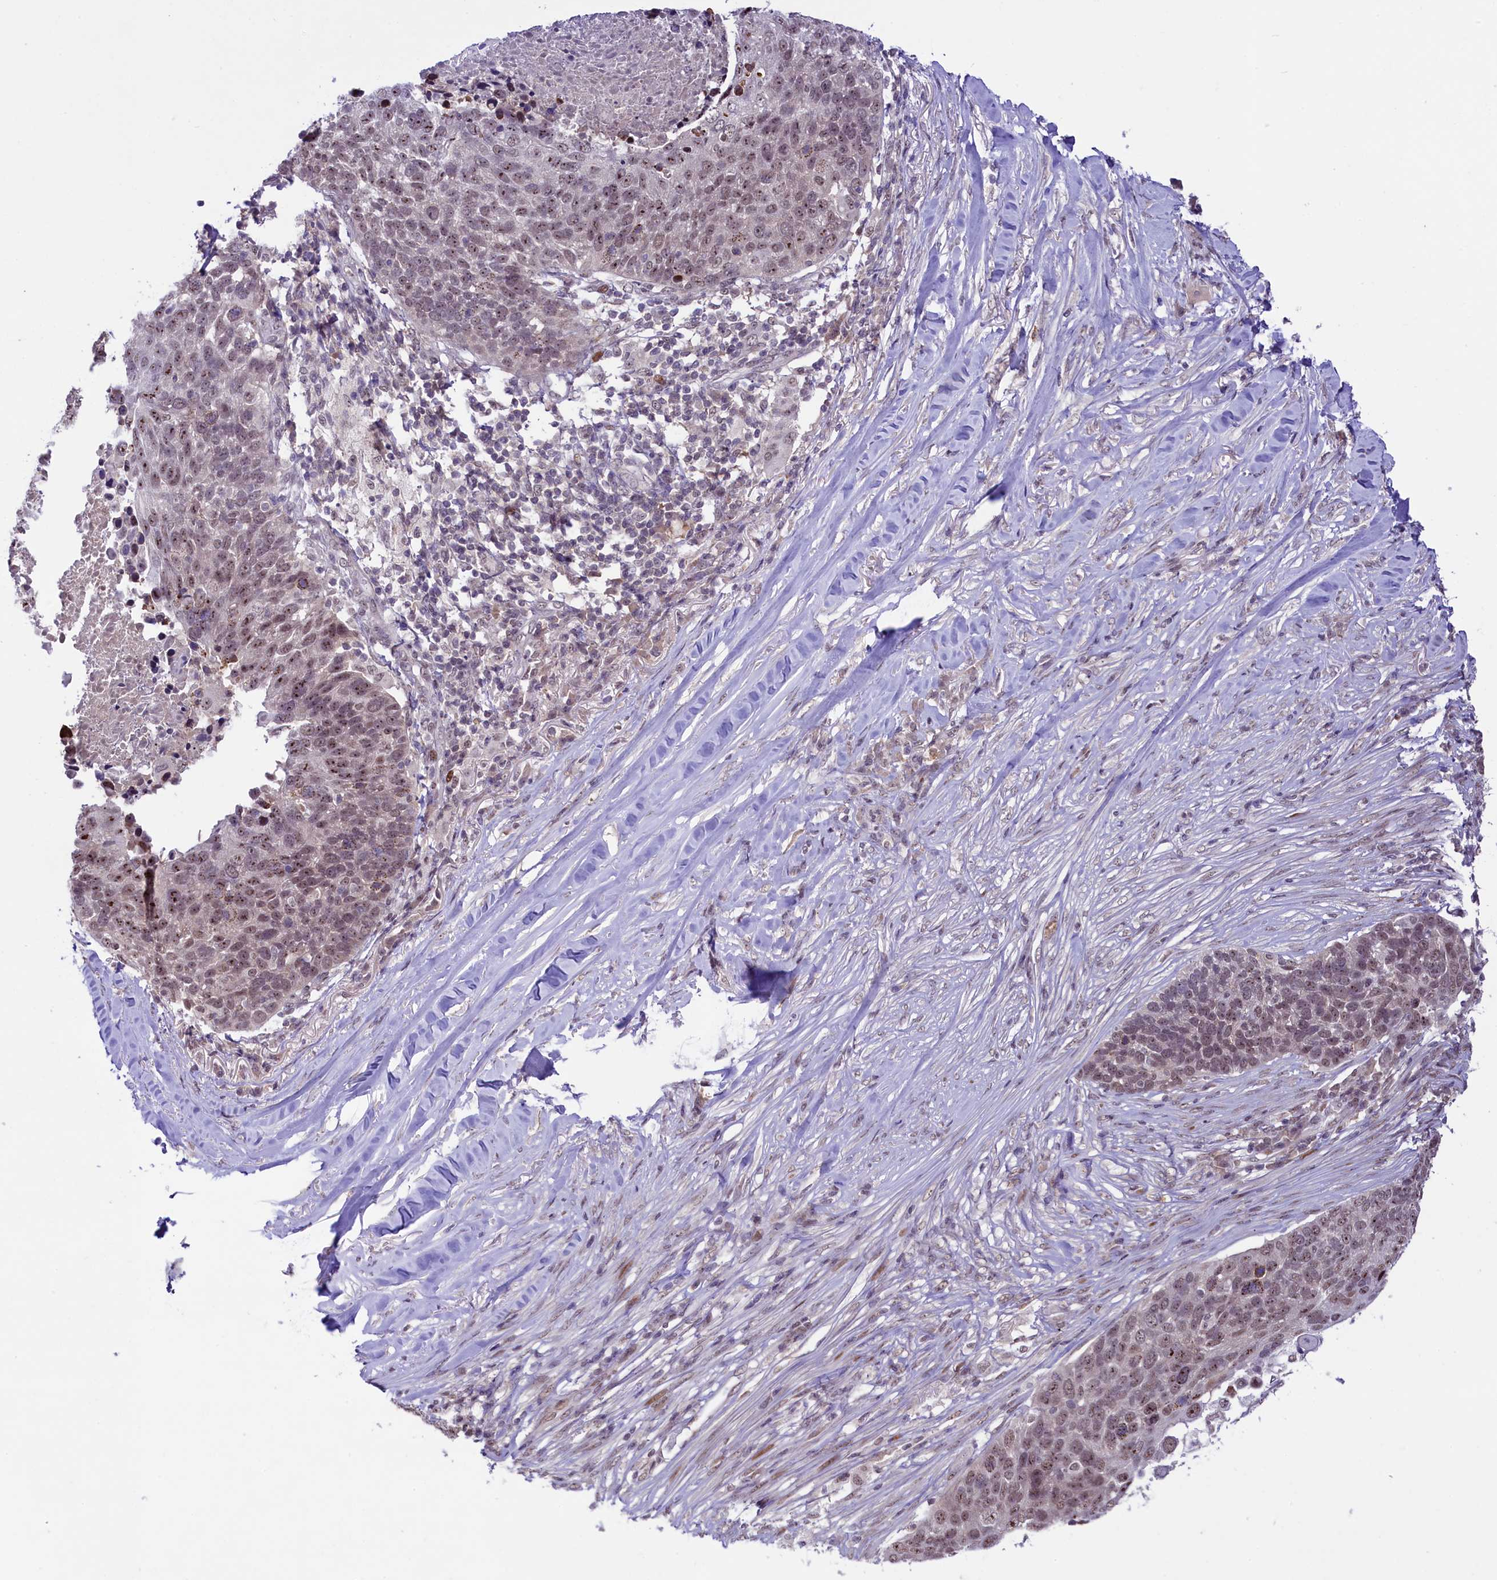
{"staining": {"intensity": "moderate", "quantity": ">75%", "location": "nuclear"}, "tissue": "lung cancer", "cell_type": "Tumor cells", "image_type": "cancer", "snomed": [{"axis": "morphology", "description": "Normal tissue, NOS"}, {"axis": "morphology", "description": "Squamous cell carcinoma, NOS"}, {"axis": "topography", "description": "Lymph node"}, {"axis": "topography", "description": "Lung"}], "caption": "Immunohistochemical staining of lung cancer (squamous cell carcinoma) reveals medium levels of moderate nuclear staining in about >75% of tumor cells. Immunohistochemistry (ihc) stains the protein of interest in brown and the nuclei are stained blue.", "gene": "ANKS3", "patient": {"sex": "male", "age": 66}}